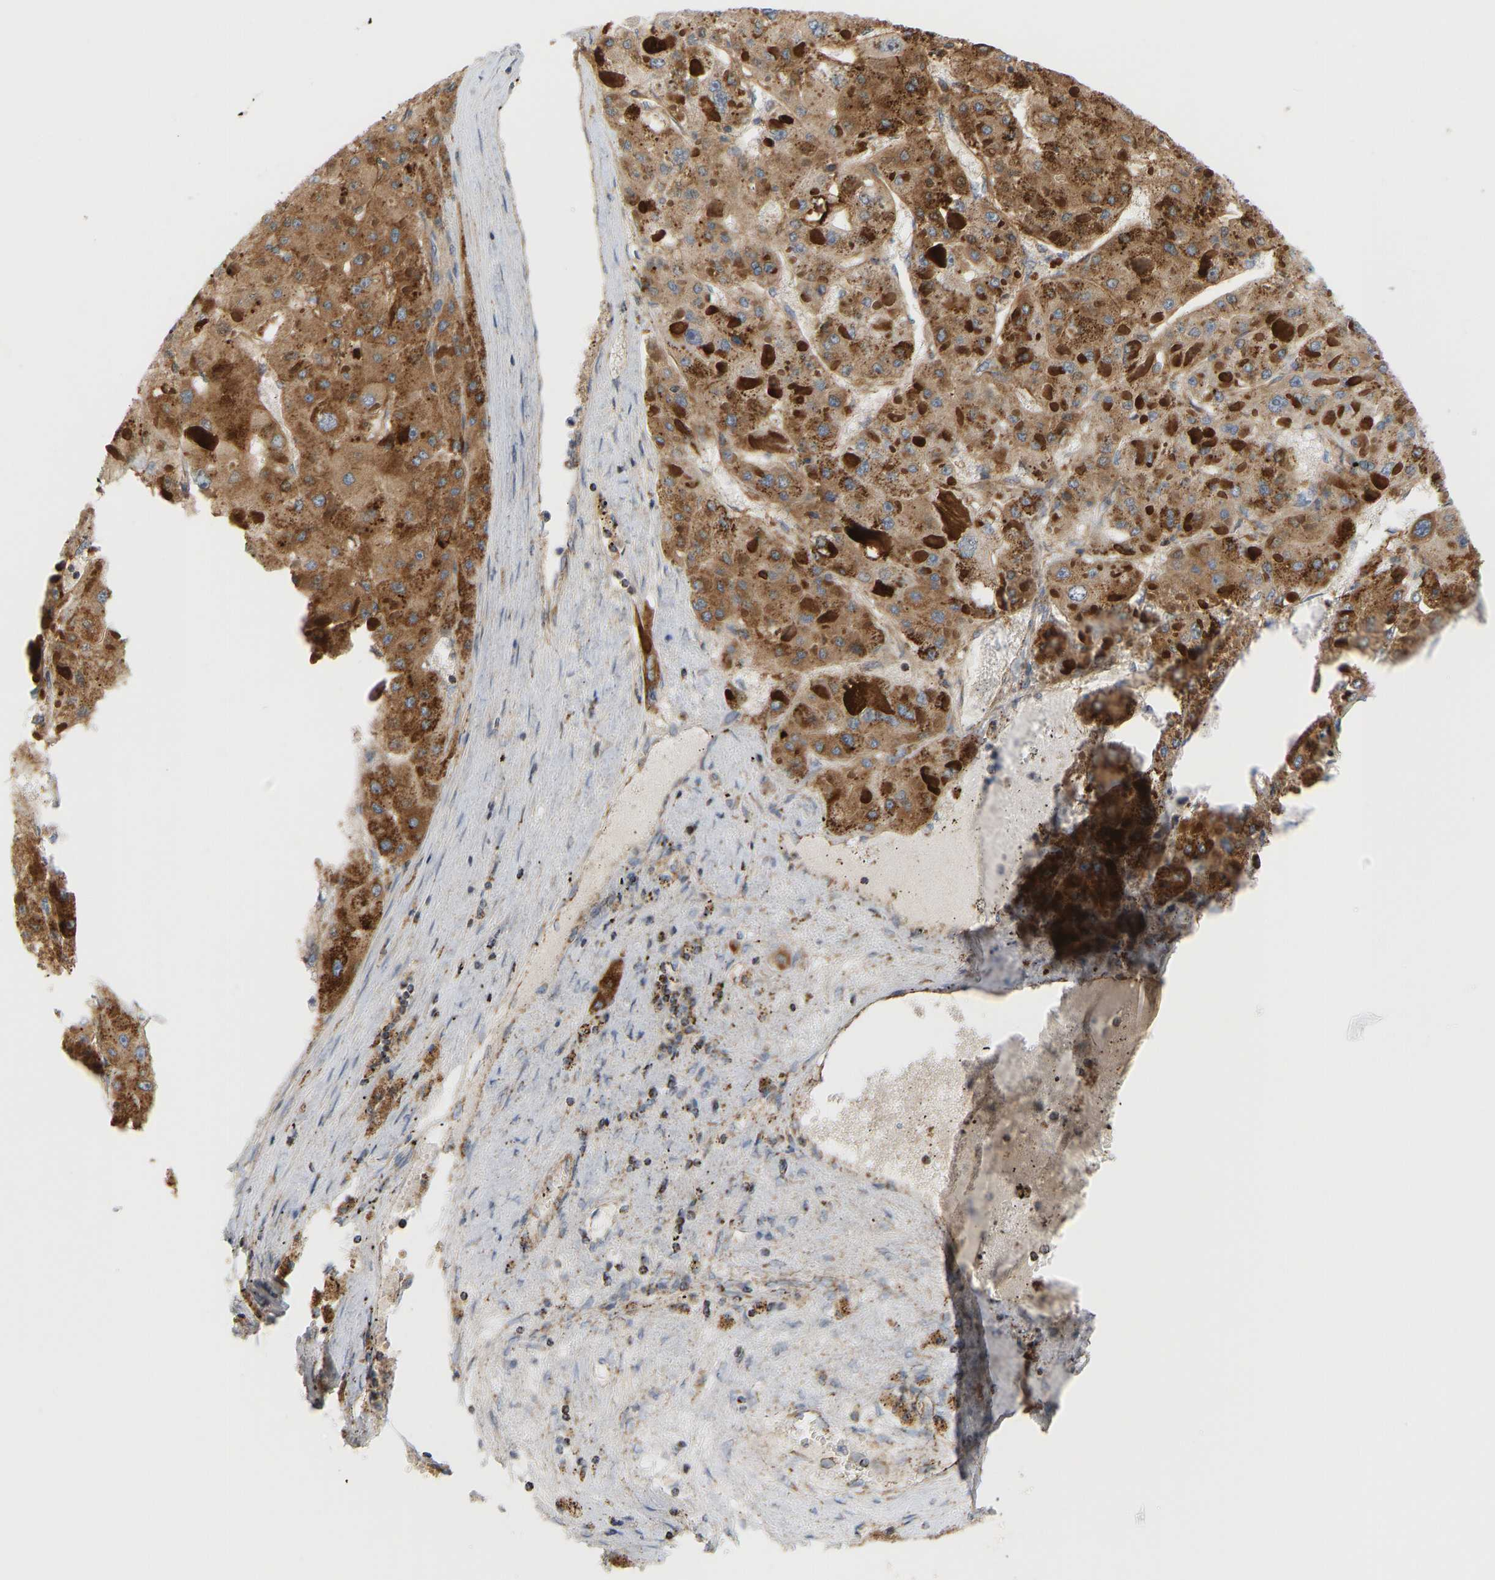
{"staining": {"intensity": "moderate", "quantity": ">75%", "location": "cytoplasmic/membranous"}, "tissue": "liver cancer", "cell_type": "Tumor cells", "image_type": "cancer", "snomed": [{"axis": "morphology", "description": "Carcinoma, Hepatocellular, NOS"}, {"axis": "topography", "description": "Liver"}], "caption": "Immunohistochemistry (IHC) photomicrograph of liver cancer (hepatocellular carcinoma) stained for a protein (brown), which displays medium levels of moderate cytoplasmic/membranous staining in about >75% of tumor cells.", "gene": "GPSM2", "patient": {"sex": "female", "age": 73}}